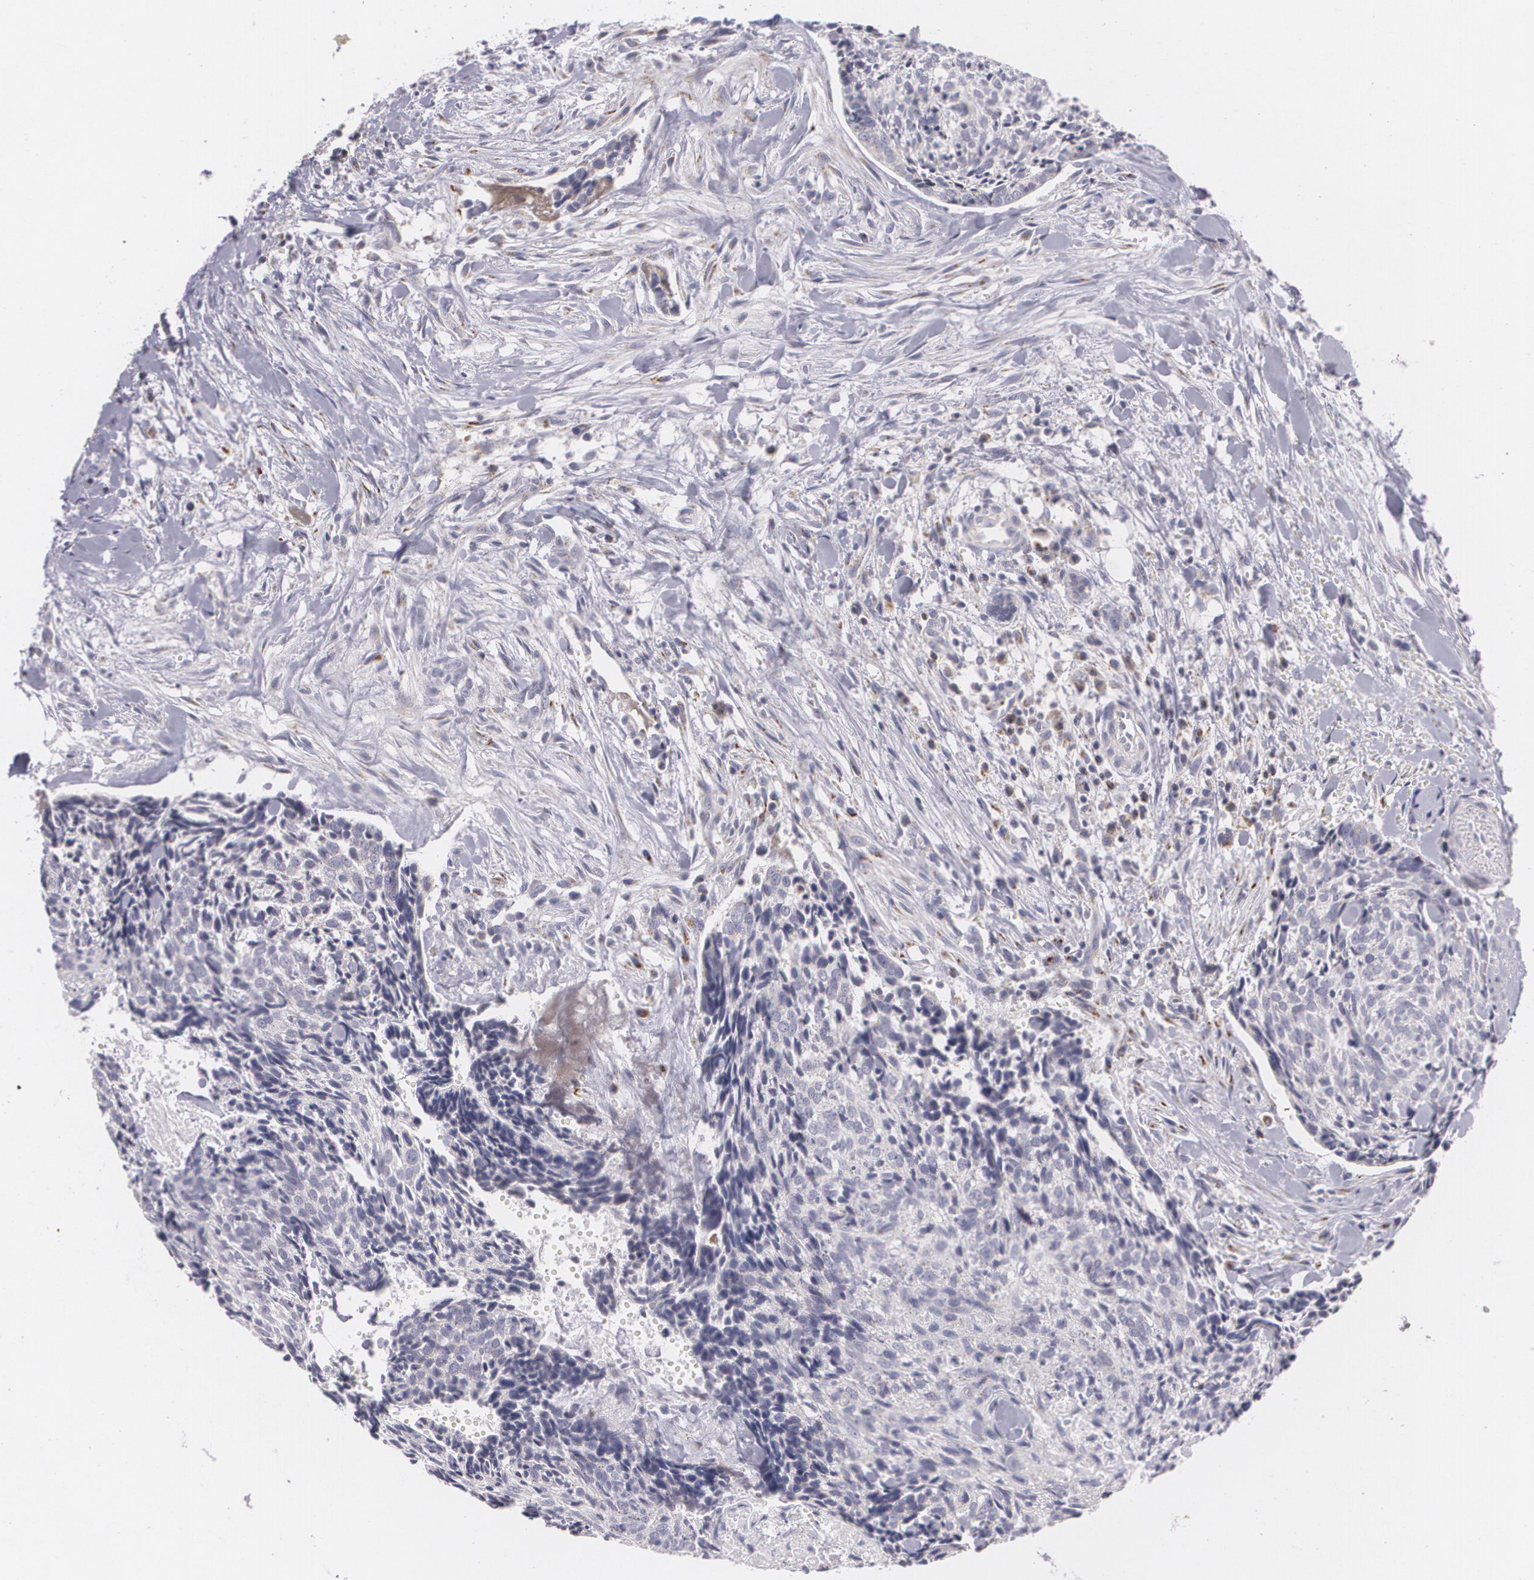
{"staining": {"intensity": "negative", "quantity": "none", "location": "none"}, "tissue": "head and neck cancer", "cell_type": "Tumor cells", "image_type": "cancer", "snomed": [{"axis": "morphology", "description": "Squamous cell carcinoma, NOS"}, {"axis": "topography", "description": "Salivary gland"}, {"axis": "topography", "description": "Head-Neck"}], "caption": "This micrograph is of head and neck cancer stained with immunohistochemistry to label a protein in brown with the nuclei are counter-stained blue. There is no staining in tumor cells.", "gene": "CILK1", "patient": {"sex": "male", "age": 70}}